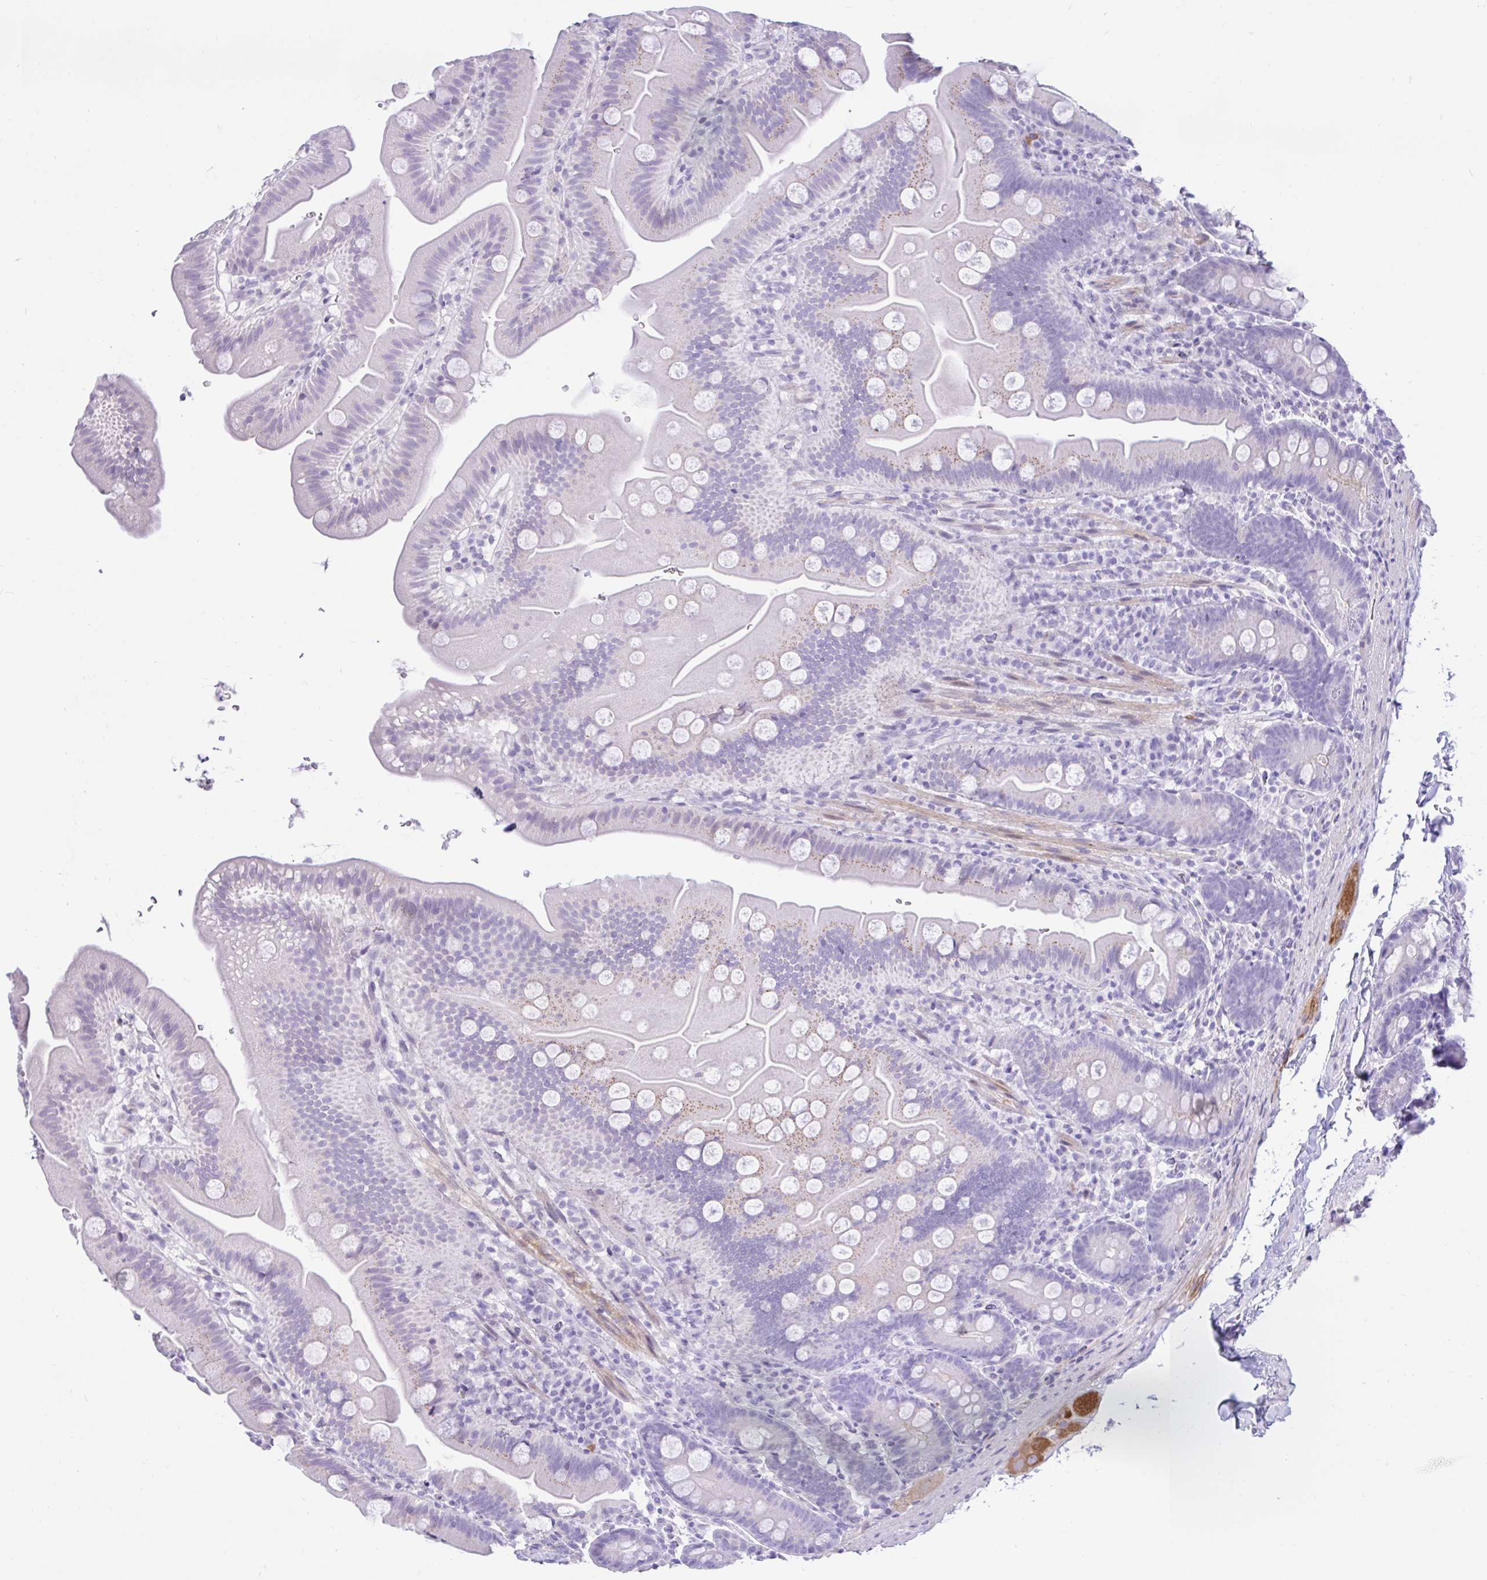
{"staining": {"intensity": "negative", "quantity": "none", "location": "none"}, "tissue": "small intestine", "cell_type": "Glandular cells", "image_type": "normal", "snomed": [{"axis": "morphology", "description": "Normal tissue, NOS"}, {"axis": "topography", "description": "Small intestine"}], "caption": "A high-resolution photomicrograph shows IHC staining of benign small intestine, which exhibits no significant expression in glandular cells. (Brightfield microscopy of DAB (3,3'-diaminobenzidine) IHC at high magnification).", "gene": "REEP1", "patient": {"sex": "female", "age": 68}}